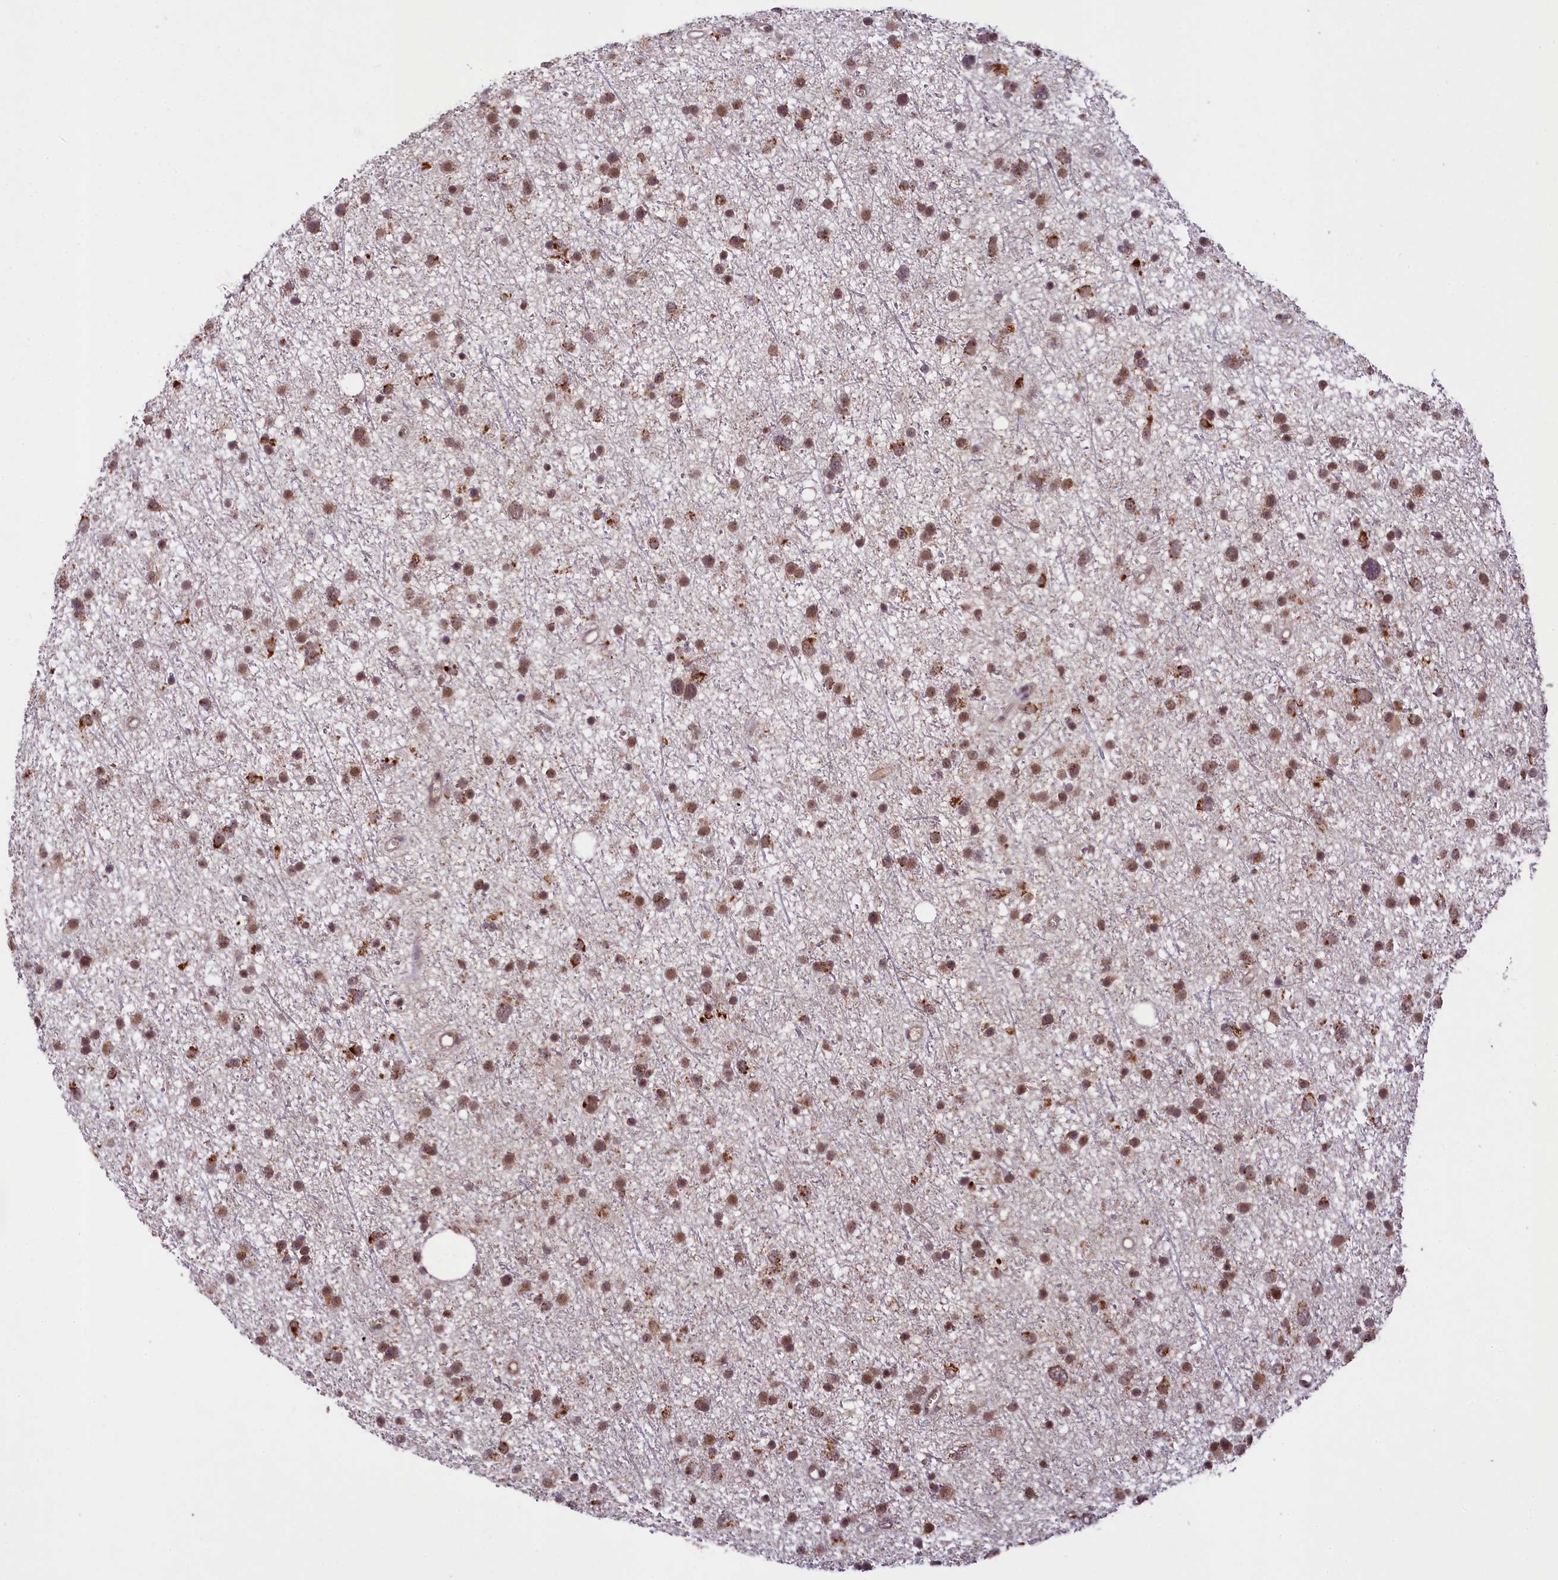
{"staining": {"intensity": "moderate", "quantity": ">75%", "location": "nuclear"}, "tissue": "glioma", "cell_type": "Tumor cells", "image_type": "cancer", "snomed": [{"axis": "morphology", "description": "Glioma, malignant, Low grade"}, {"axis": "topography", "description": "Cerebral cortex"}], "caption": "Glioma was stained to show a protein in brown. There is medium levels of moderate nuclear expression in approximately >75% of tumor cells. (Stains: DAB (3,3'-diaminobenzidine) in brown, nuclei in blue, Microscopy: brightfield microscopy at high magnification).", "gene": "PAF1", "patient": {"sex": "female", "age": 39}}